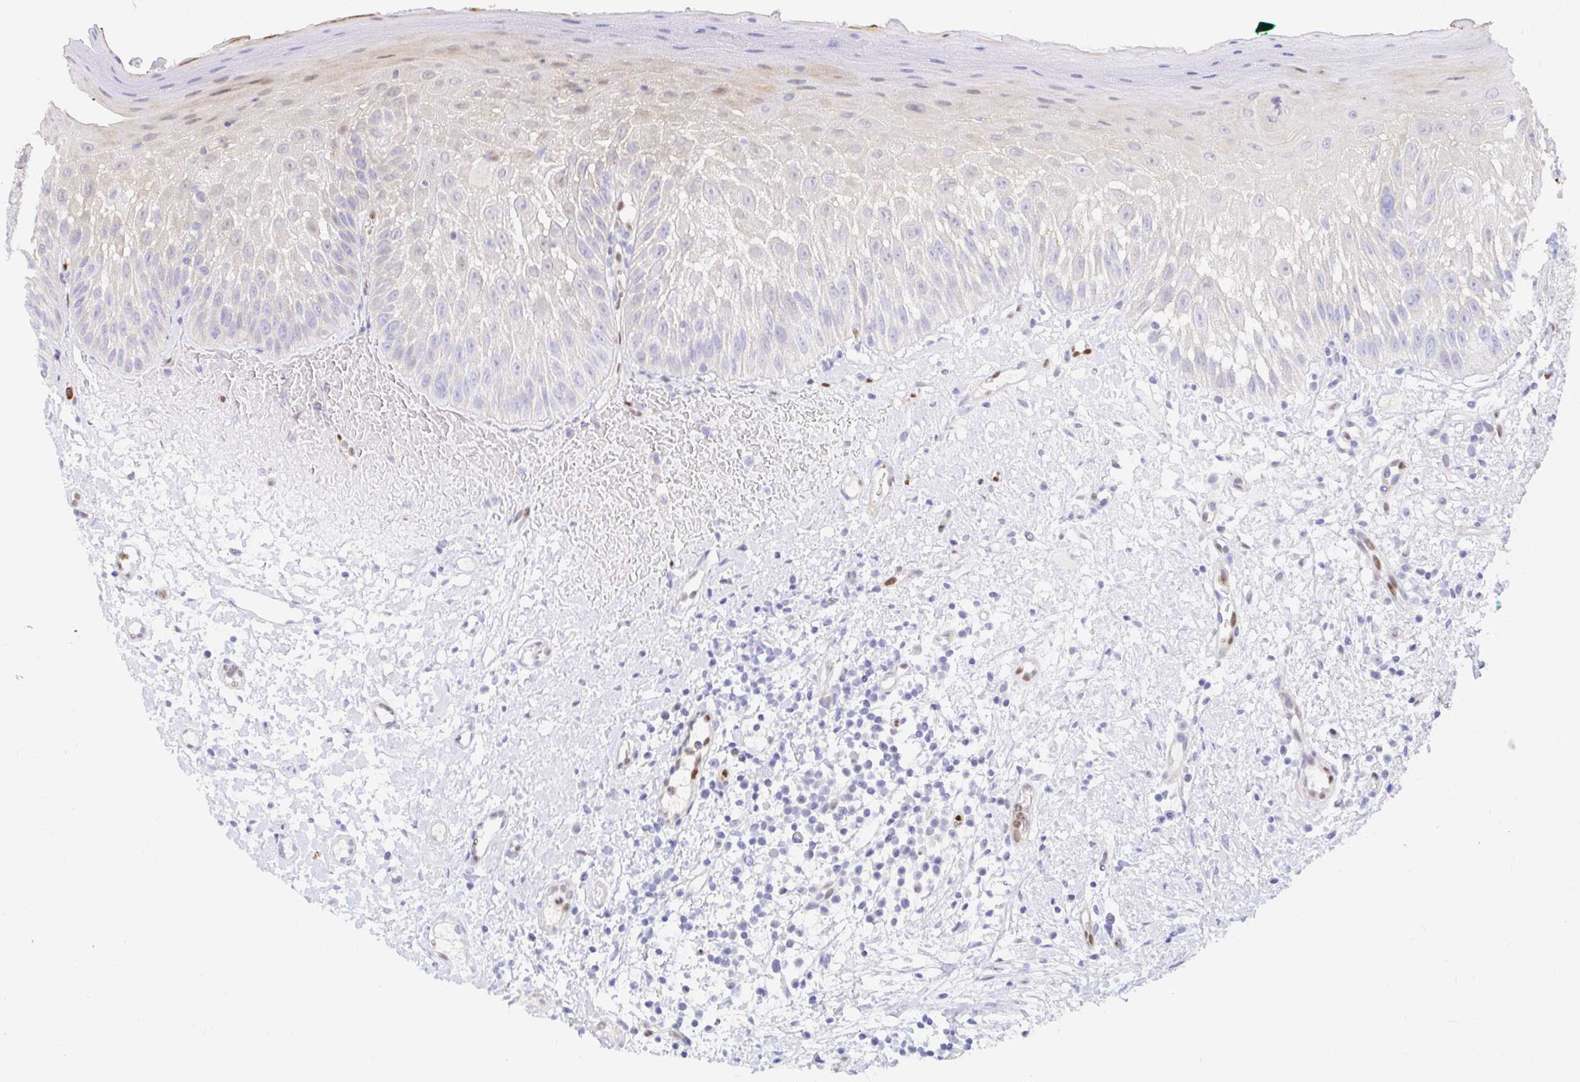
{"staining": {"intensity": "weak", "quantity": "<25%", "location": "nuclear"}, "tissue": "oral mucosa", "cell_type": "Squamous epithelial cells", "image_type": "normal", "snomed": [{"axis": "morphology", "description": "Normal tissue, NOS"}, {"axis": "topography", "description": "Oral tissue"}, {"axis": "topography", "description": "Tounge, NOS"}], "caption": "A high-resolution image shows immunohistochemistry (IHC) staining of normal oral mucosa, which demonstrates no significant staining in squamous epithelial cells.", "gene": "HINFP", "patient": {"sex": "male", "age": 83}}